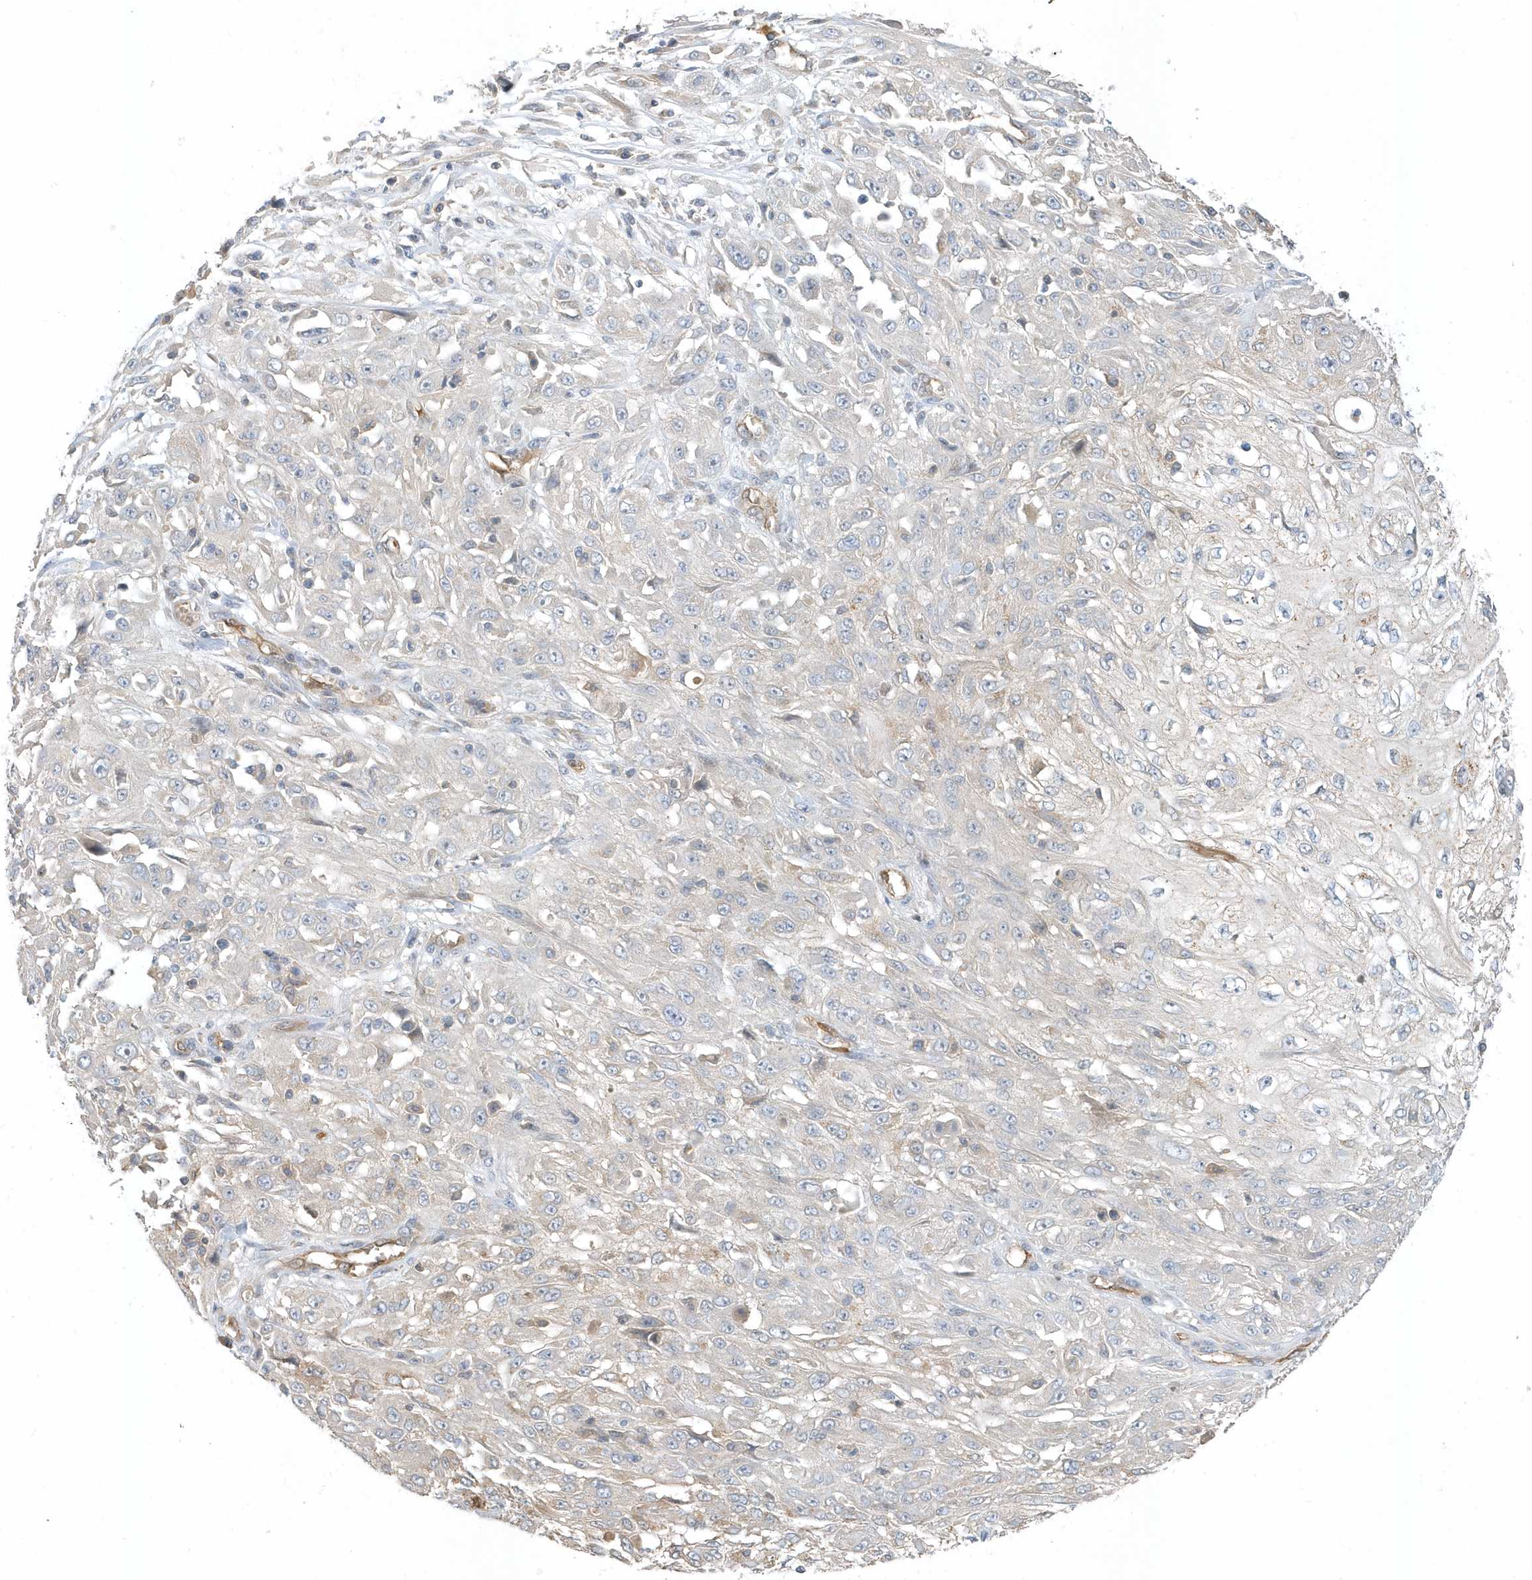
{"staining": {"intensity": "negative", "quantity": "none", "location": "none"}, "tissue": "skin cancer", "cell_type": "Tumor cells", "image_type": "cancer", "snomed": [{"axis": "morphology", "description": "Squamous cell carcinoma, NOS"}, {"axis": "morphology", "description": "Squamous cell carcinoma, metastatic, NOS"}, {"axis": "topography", "description": "Skin"}, {"axis": "topography", "description": "Lymph node"}], "caption": "Tumor cells are negative for protein expression in human squamous cell carcinoma (skin).", "gene": "USP53", "patient": {"sex": "male", "age": 75}}